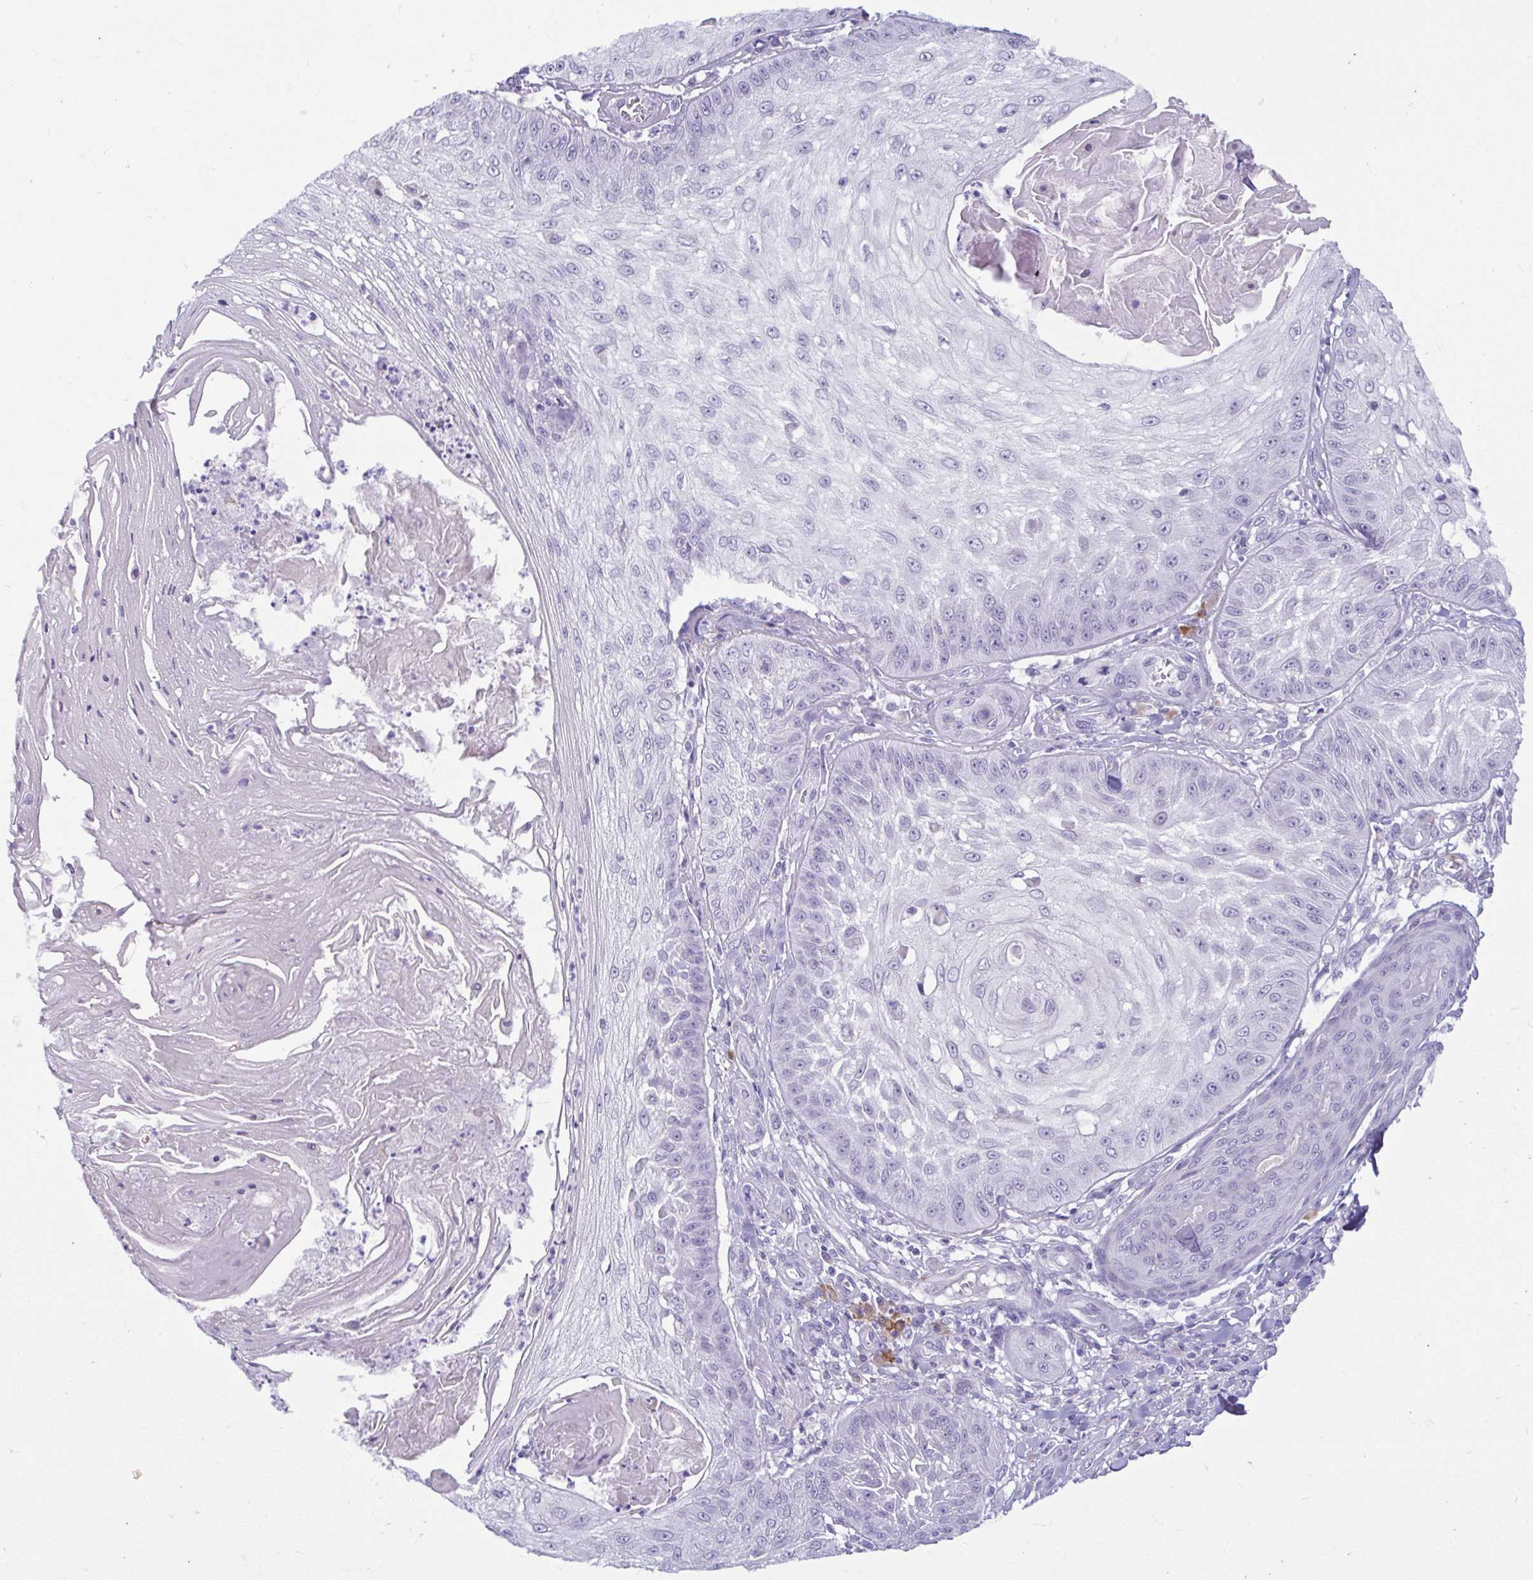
{"staining": {"intensity": "negative", "quantity": "none", "location": "none"}, "tissue": "skin cancer", "cell_type": "Tumor cells", "image_type": "cancer", "snomed": [{"axis": "morphology", "description": "Squamous cell carcinoma, NOS"}, {"axis": "topography", "description": "Skin"}], "caption": "Tumor cells show no significant expression in squamous cell carcinoma (skin).", "gene": "SERPINI1", "patient": {"sex": "male", "age": 70}}